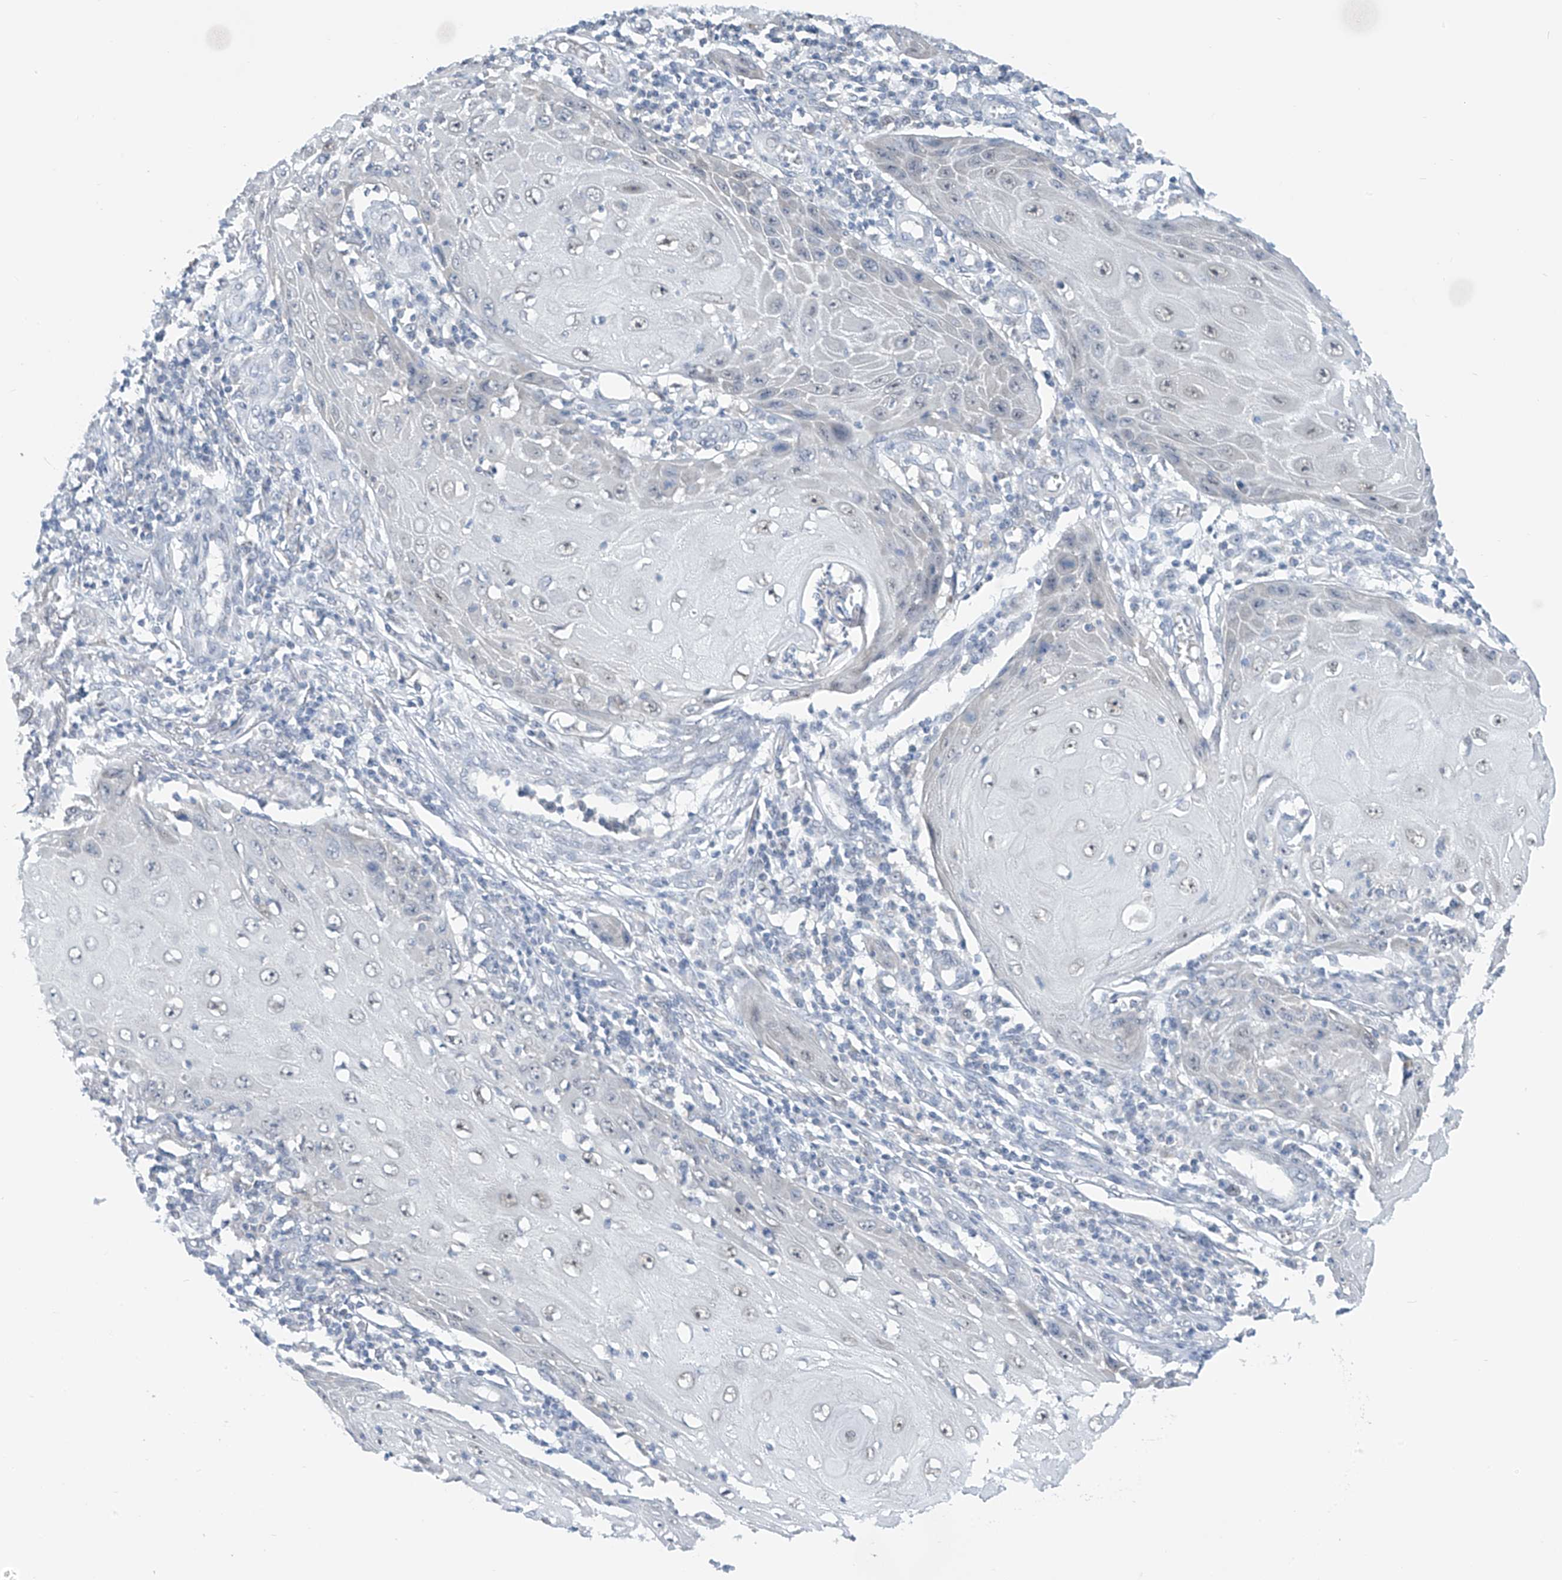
{"staining": {"intensity": "negative", "quantity": "none", "location": "none"}, "tissue": "skin cancer", "cell_type": "Tumor cells", "image_type": "cancer", "snomed": [{"axis": "morphology", "description": "Squamous cell carcinoma, NOS"}, {"axis": "topography", "description": "Skin"}], "caption": "The micrograph shows no significant expression in tumor cells of squamous cell carcinoma (skin). The staining was performed using DAB (3,3'-diaminobenzidine) to visualize the protein expression in brown, while the nuclei were stained in blue with hematoxylin (Magnification: 20x).", "gene": "APLF", "patient": {"sex": "female", "age": 73}}